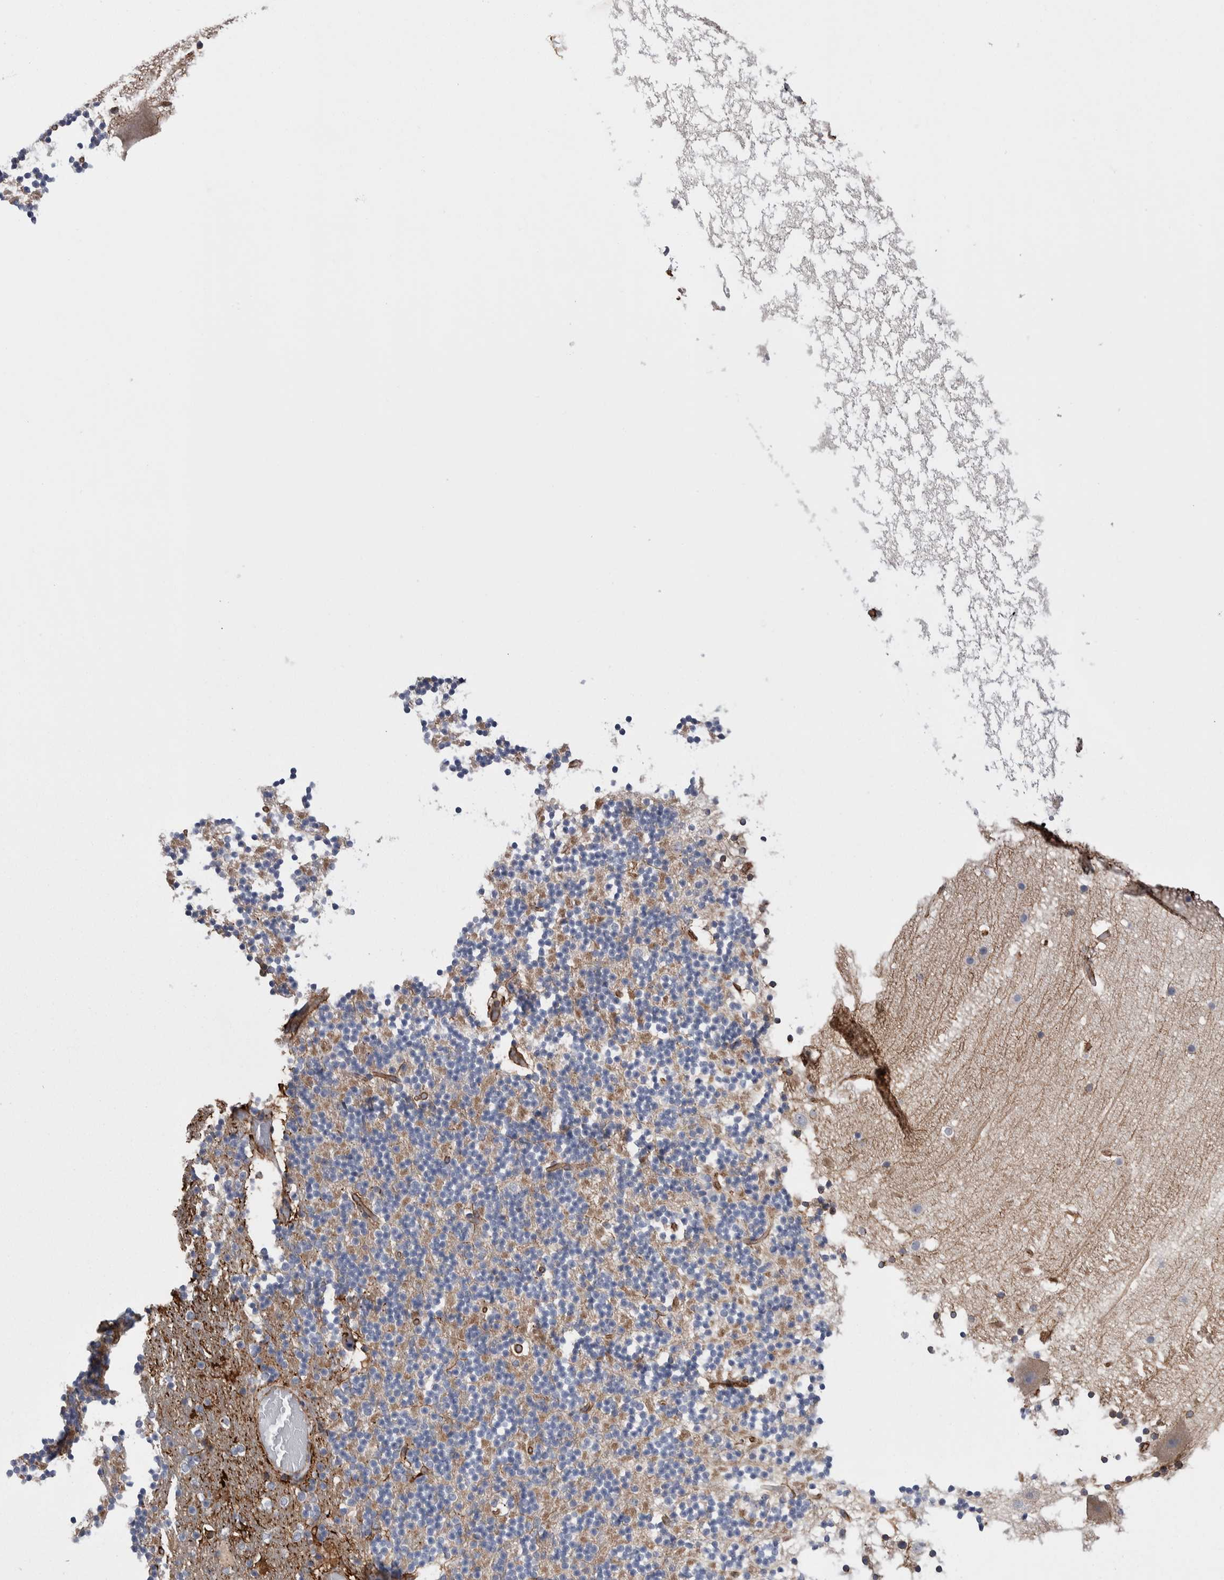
{"staining": {"intensity": "negative", "quantity": "none", "location": "none"}, "tissue": "cerebellum", "cell_type": "Cells in granular layer", "image_type": "normal", "snomed": [{"axis": "morphology", "description": "Normal tissue, NOS"}, {"axis": "topography", "description": "Cerebellum"}], "caption": "The photomicrograph demonstrates no staining of cells in granular layer in normal cerebellum. (DAB IHC visualized using brightfield microscopy, high magnification).", "gene": "KIF12", "patient": {"sex": "male", "age": 57}}